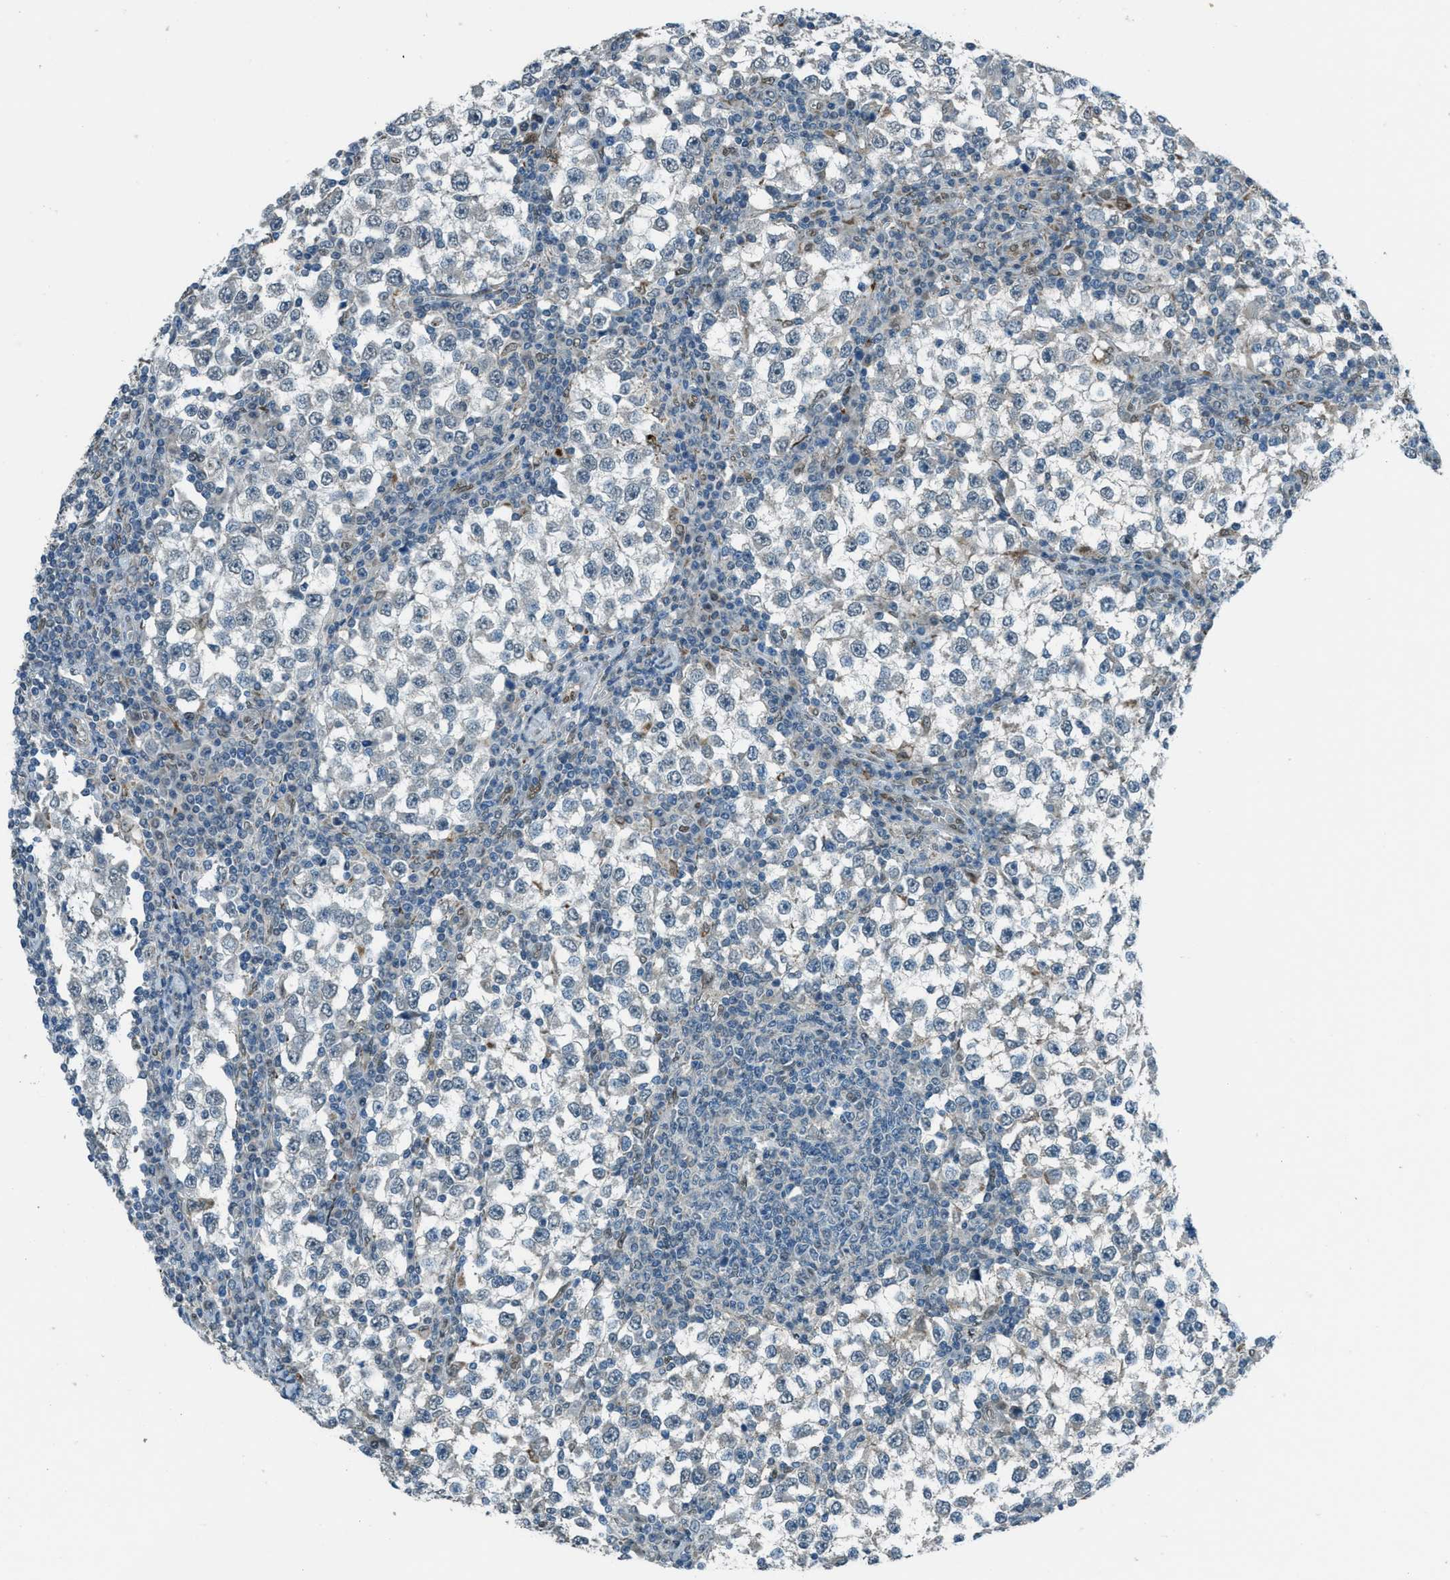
{"staining": {"intensity": "negative", "quantity": "none", "location": "none"}, "tissue": "testis cancer", "cell_type": "Tumor cells", "image_type": "cancer", "snomed": [{"axis": "morphology", "description": "Seminoma, NOS"}, {"axis": "topography", "description": "Testis"}], "caption": "The immunohistochemistry (IHC) photomicrograph has no significant staining in tumor cells of testis cancer (seminoma) tissue.", "gene": "NPEPL1", "patient": {"sex": "male", "age": 65}}